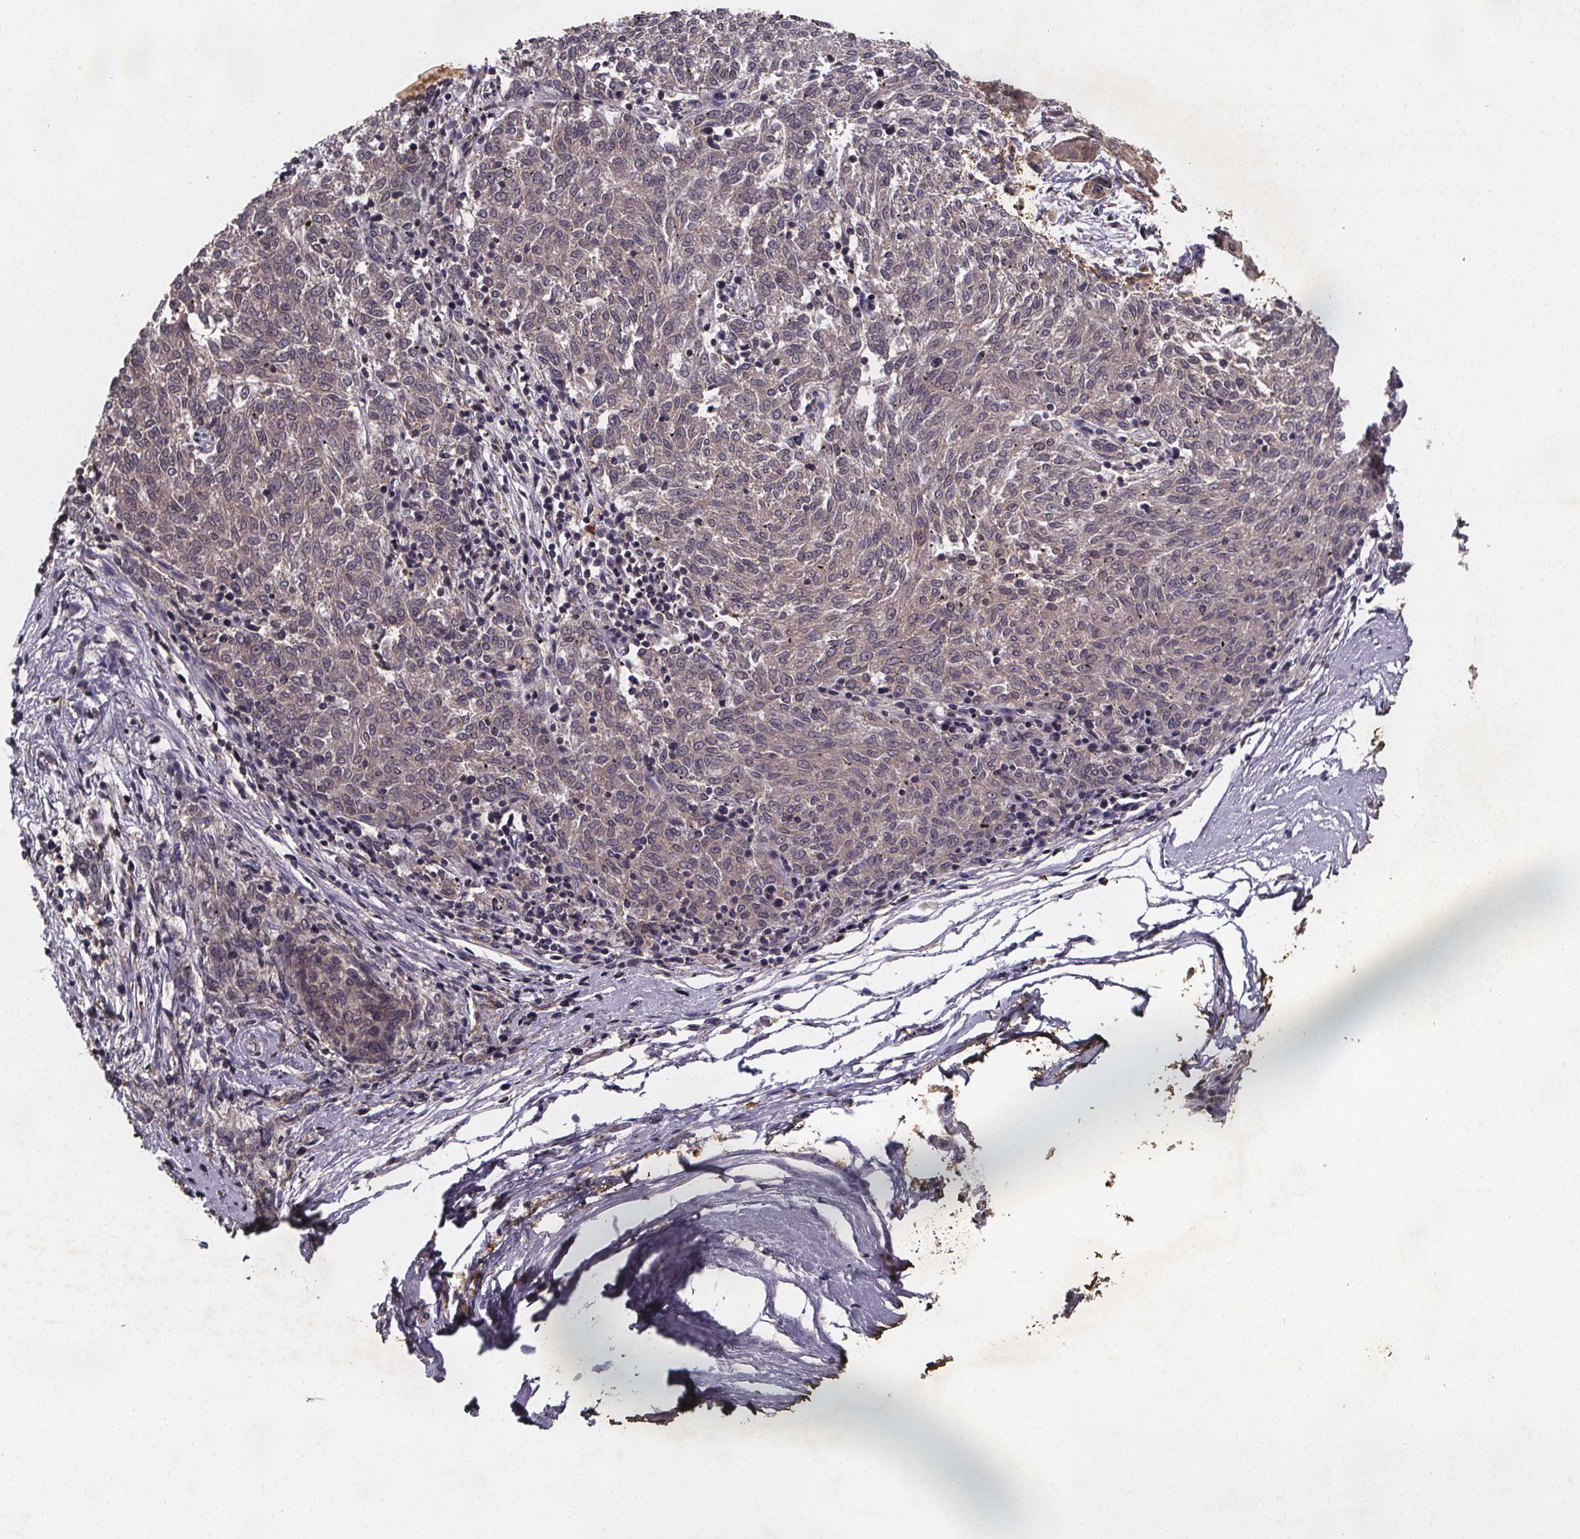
{"staining": {"intensity": "negative", "quantity": "none", "location": "none"}, "tissue": "melanoma", "cell_type": "Tumor cells", "image_type": "cancer", "snomed": [{"axis": "morphology", "description": "Malignant melanoma, NOS"}, {"axis": "topography", "description": "Skin"}], "caption": "DAB immunohistochemical staining of malignant melanoma demonstrates no significant expression in tumor cells.", "gene": "PIERCE2", "patient": {"sex": "female", "age": 72}}